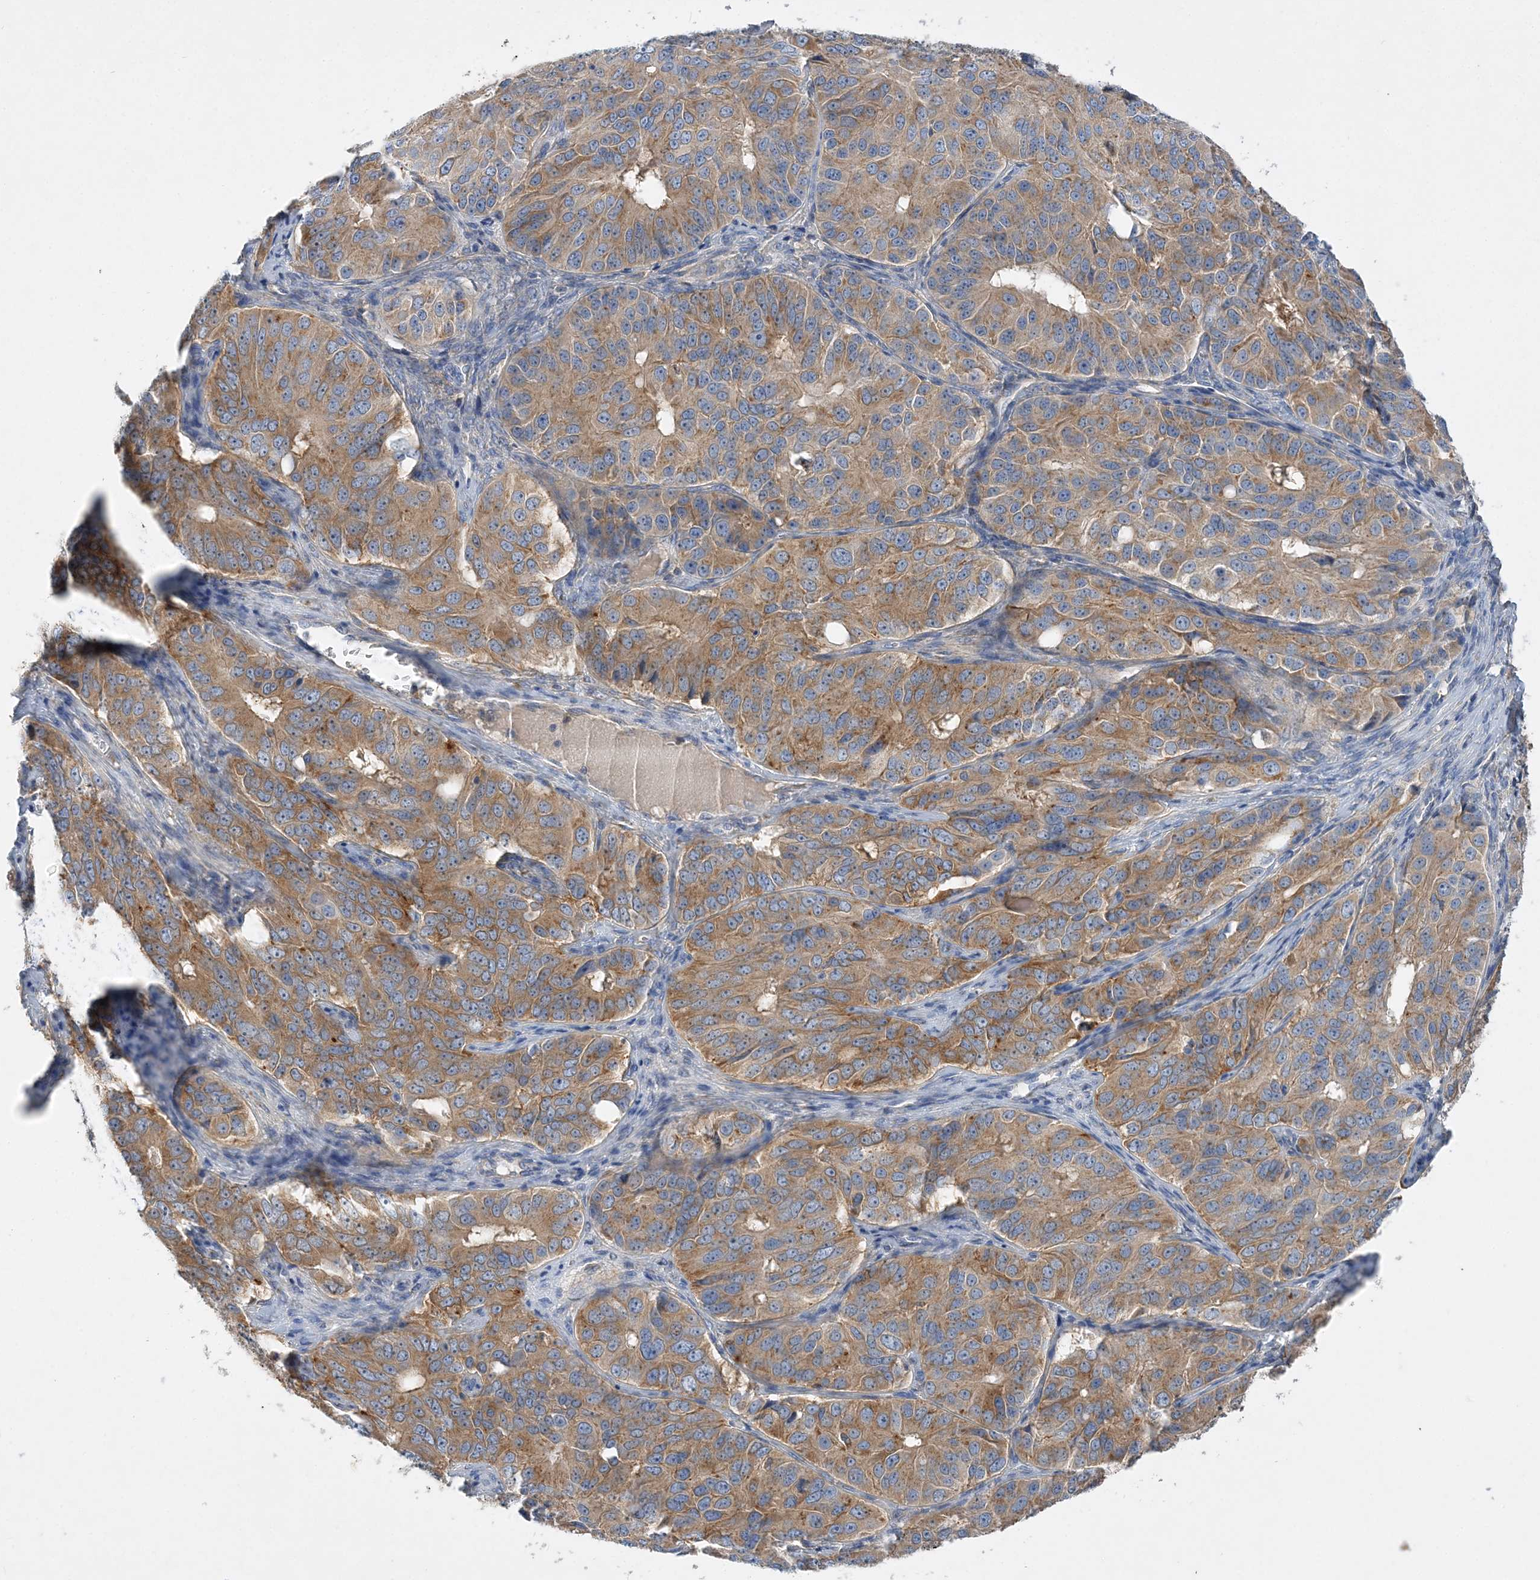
{"staining": {"intensity": "moderate", "quantity": ">75%", "location": "cytoplasmic/membranous"}, "tissue": "ovarian cancer", "cell_type": "Tumor cells", "image_type": "cancer", "snomed": [{"axis": "morphology", "description": "Carcinoma, endometroid"}, {"axis": "topography", "description": "Ovary"}], "caption": "Protein analysis of endometroid carcinoma (ovarian) tissue shows moderate cytoplasmic/membranous positivity in approximately >75% of tumor cells.", "gene": "GRINA", "patient": {"sex": "female", "age": 51}}